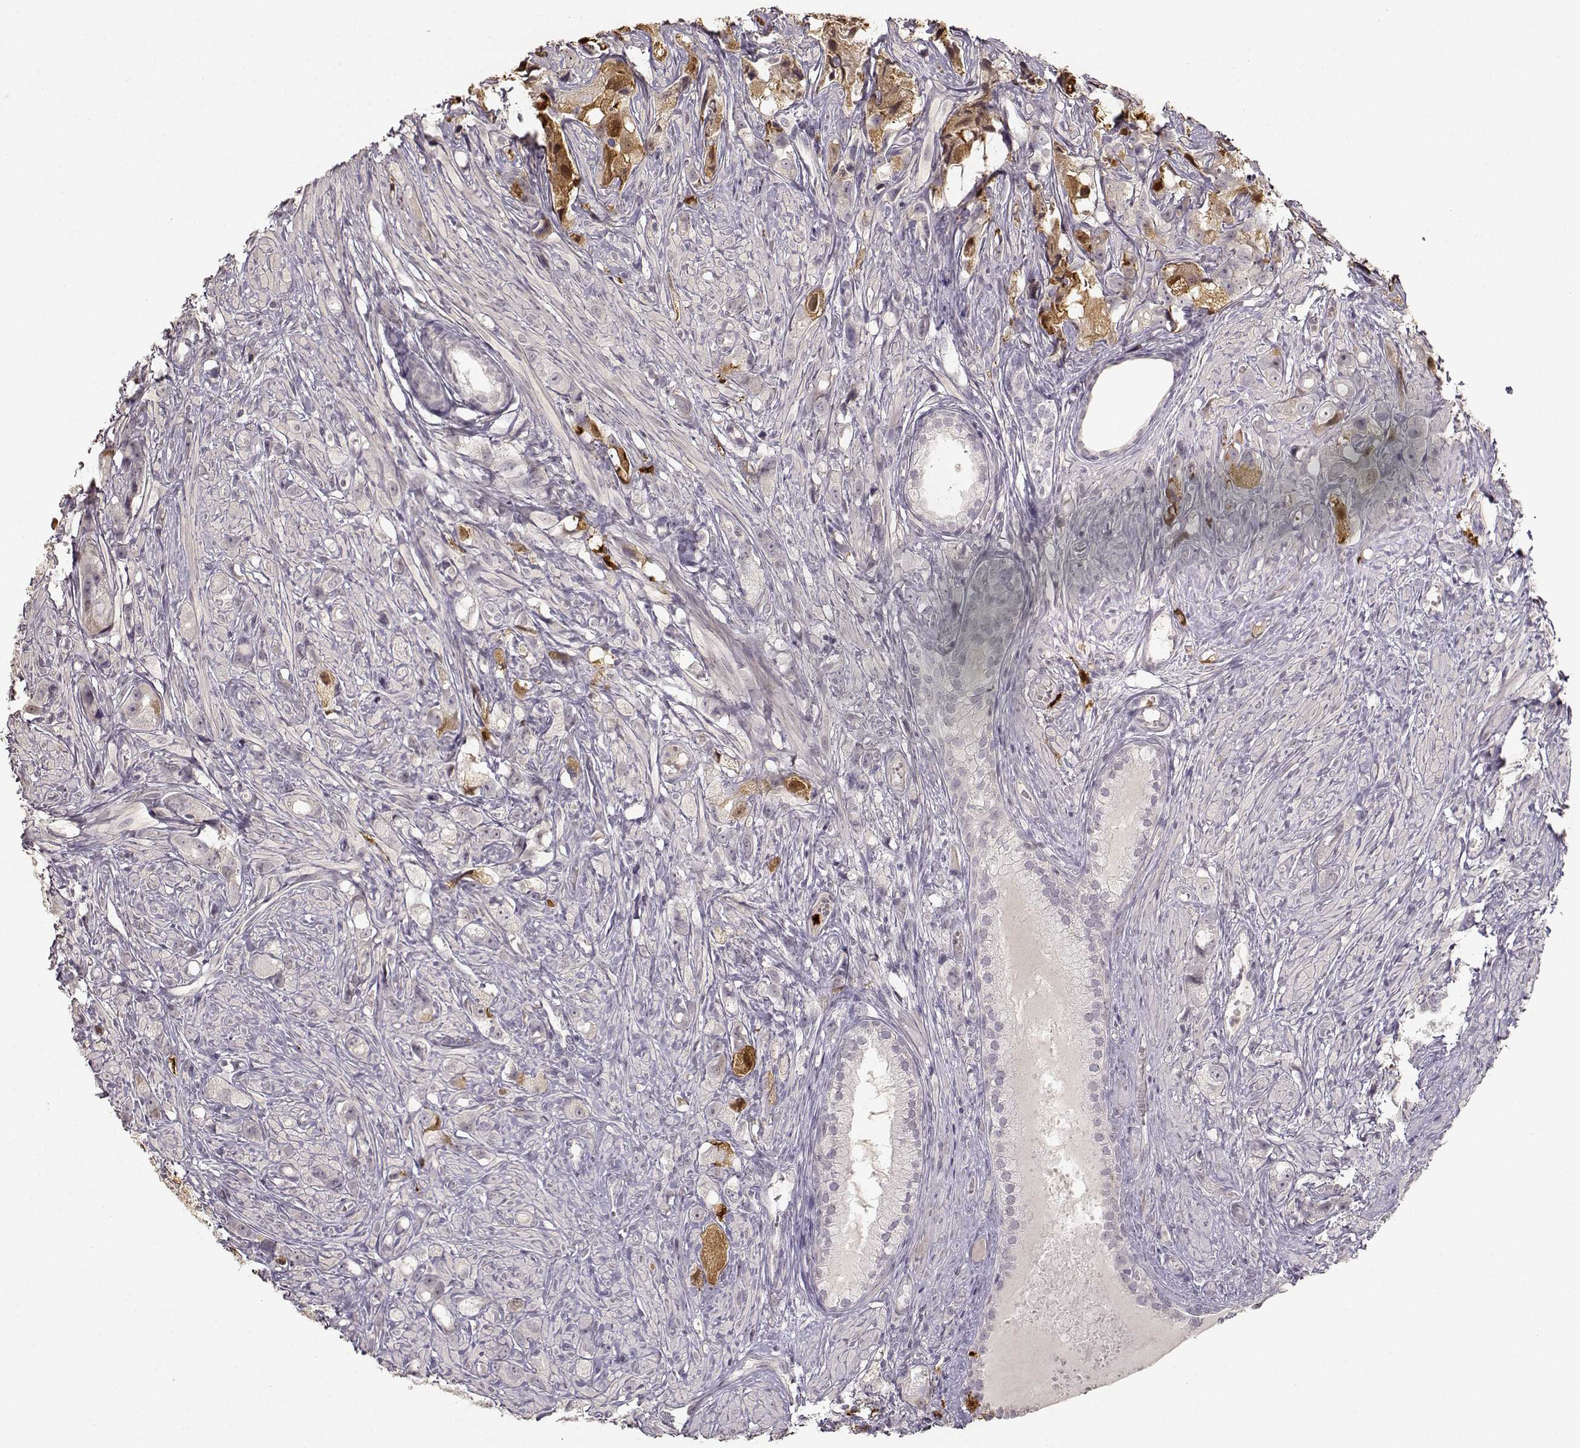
{"staining": {"intensity": "moderate", "quantity": "<25%", "location": "cytoplasmic/membranous,nuclear"}, "tissue": "prostate cancer", "cell_type": "Tumor cells", "image_type": "cancer", "snomed": [{"axis": "morphology", "description": "Adenocarcinoma, High grade"}, {"axis": "topography", "description": "Prostate"}], "caption": "Immunohistochemistry micrograph of neoplastic tissue: high-grade adenocarcinoma (prostate) stained using immunohistochemistry reveals low levels of moderate protein expression localized specifically in the cytoplasmic/membranous and nuclear of tumor cells, appearing as a cytoplasmic/membranous and nuclear brown color.", "gene": "S100B", "patient": {"sex": "male", "age": 75}}